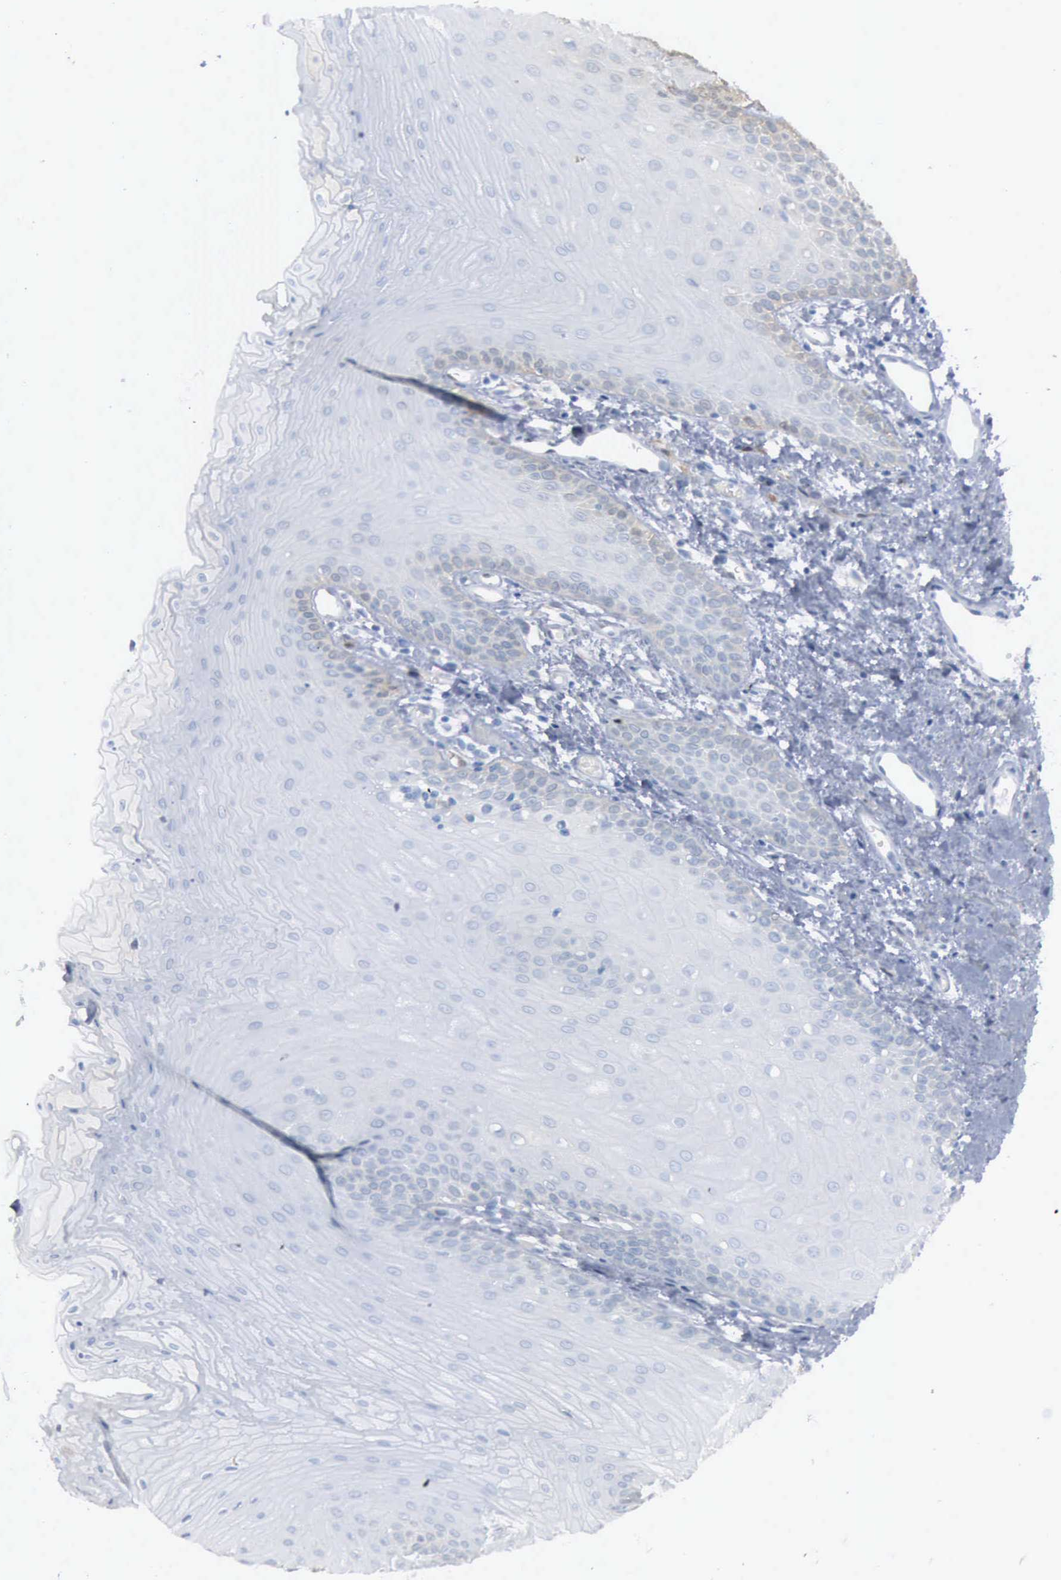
{"staining": {"intensity": "negative", "quantity": "none", "location": "none"}, "tissue": "oral mucosa", "cell_type": "Squamous epithelial cells", "image_type": "normal", "snomed": [{"axis": "morphology", "description": "Normal tissue, NOS"}, {"axis": "topography", "description": "Oral tissue"}], "caption": "Protein analysis of benign oral mucosa shows no significant expression in squamous epithelial cells.", "gene": "FSCN1", "patient": {"sex": "male", "age": 52}}